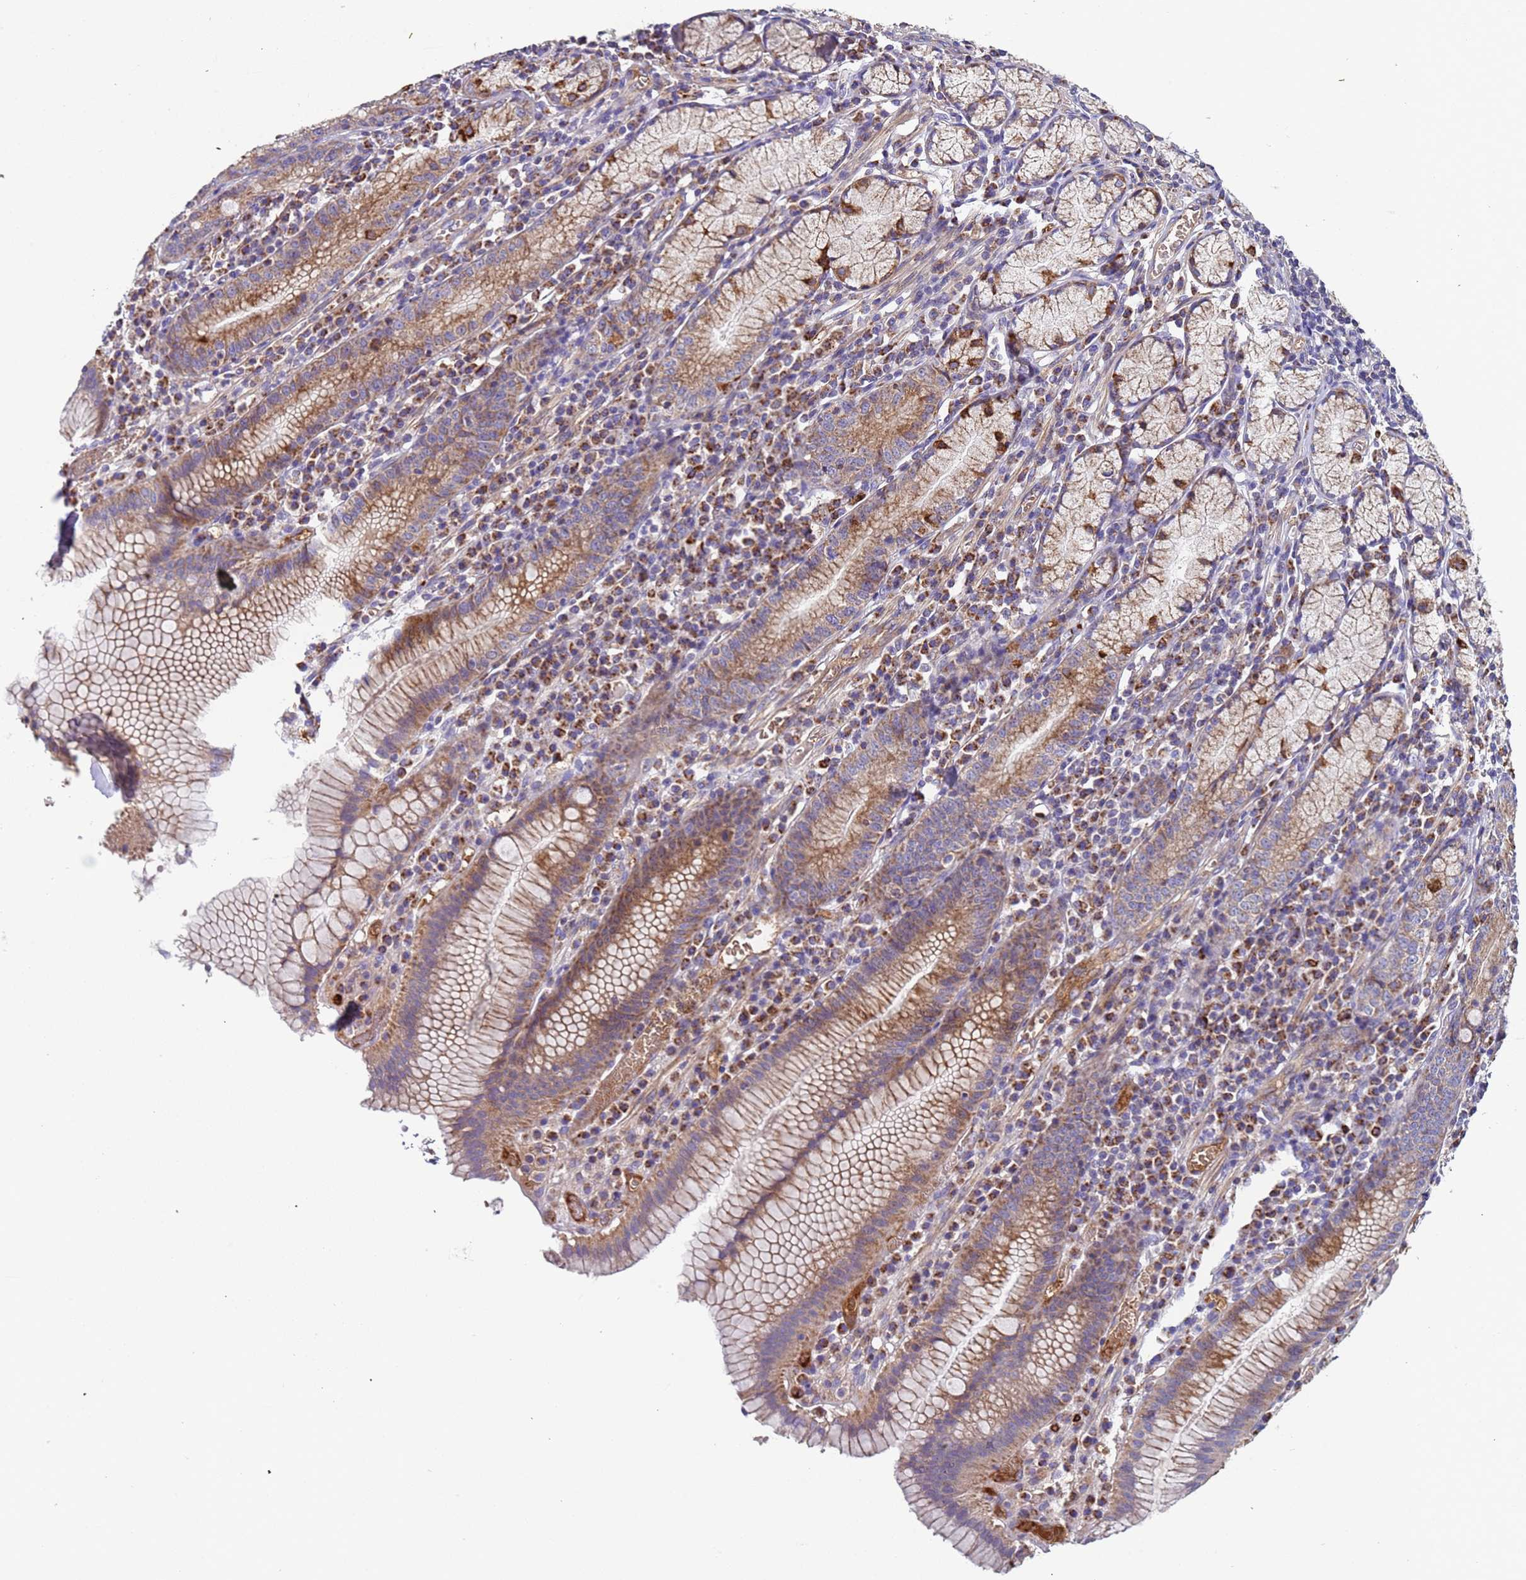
{"staining": {"intensity": "strong", "quantity": "25%-75%", "location": "cytoplasmic/membranous"}, "tissue": "stomach", "cell_type": "Glandular cells", "image_type": "normal", "snomed": [{"axis": "morphology", "description": "Normal tissue, NOS"}, {"axis": "topography", "description": "Stomach"}], "caption": "Immunohistochemical staining of benign stomach demonstrates 25%-75% levels of strong cytoplasmic/membranous protein positivity in approximately 25%-75% of glandular cells.", "gene": "TMEM126A", "patient": {"sex": "male", "age": 55}}